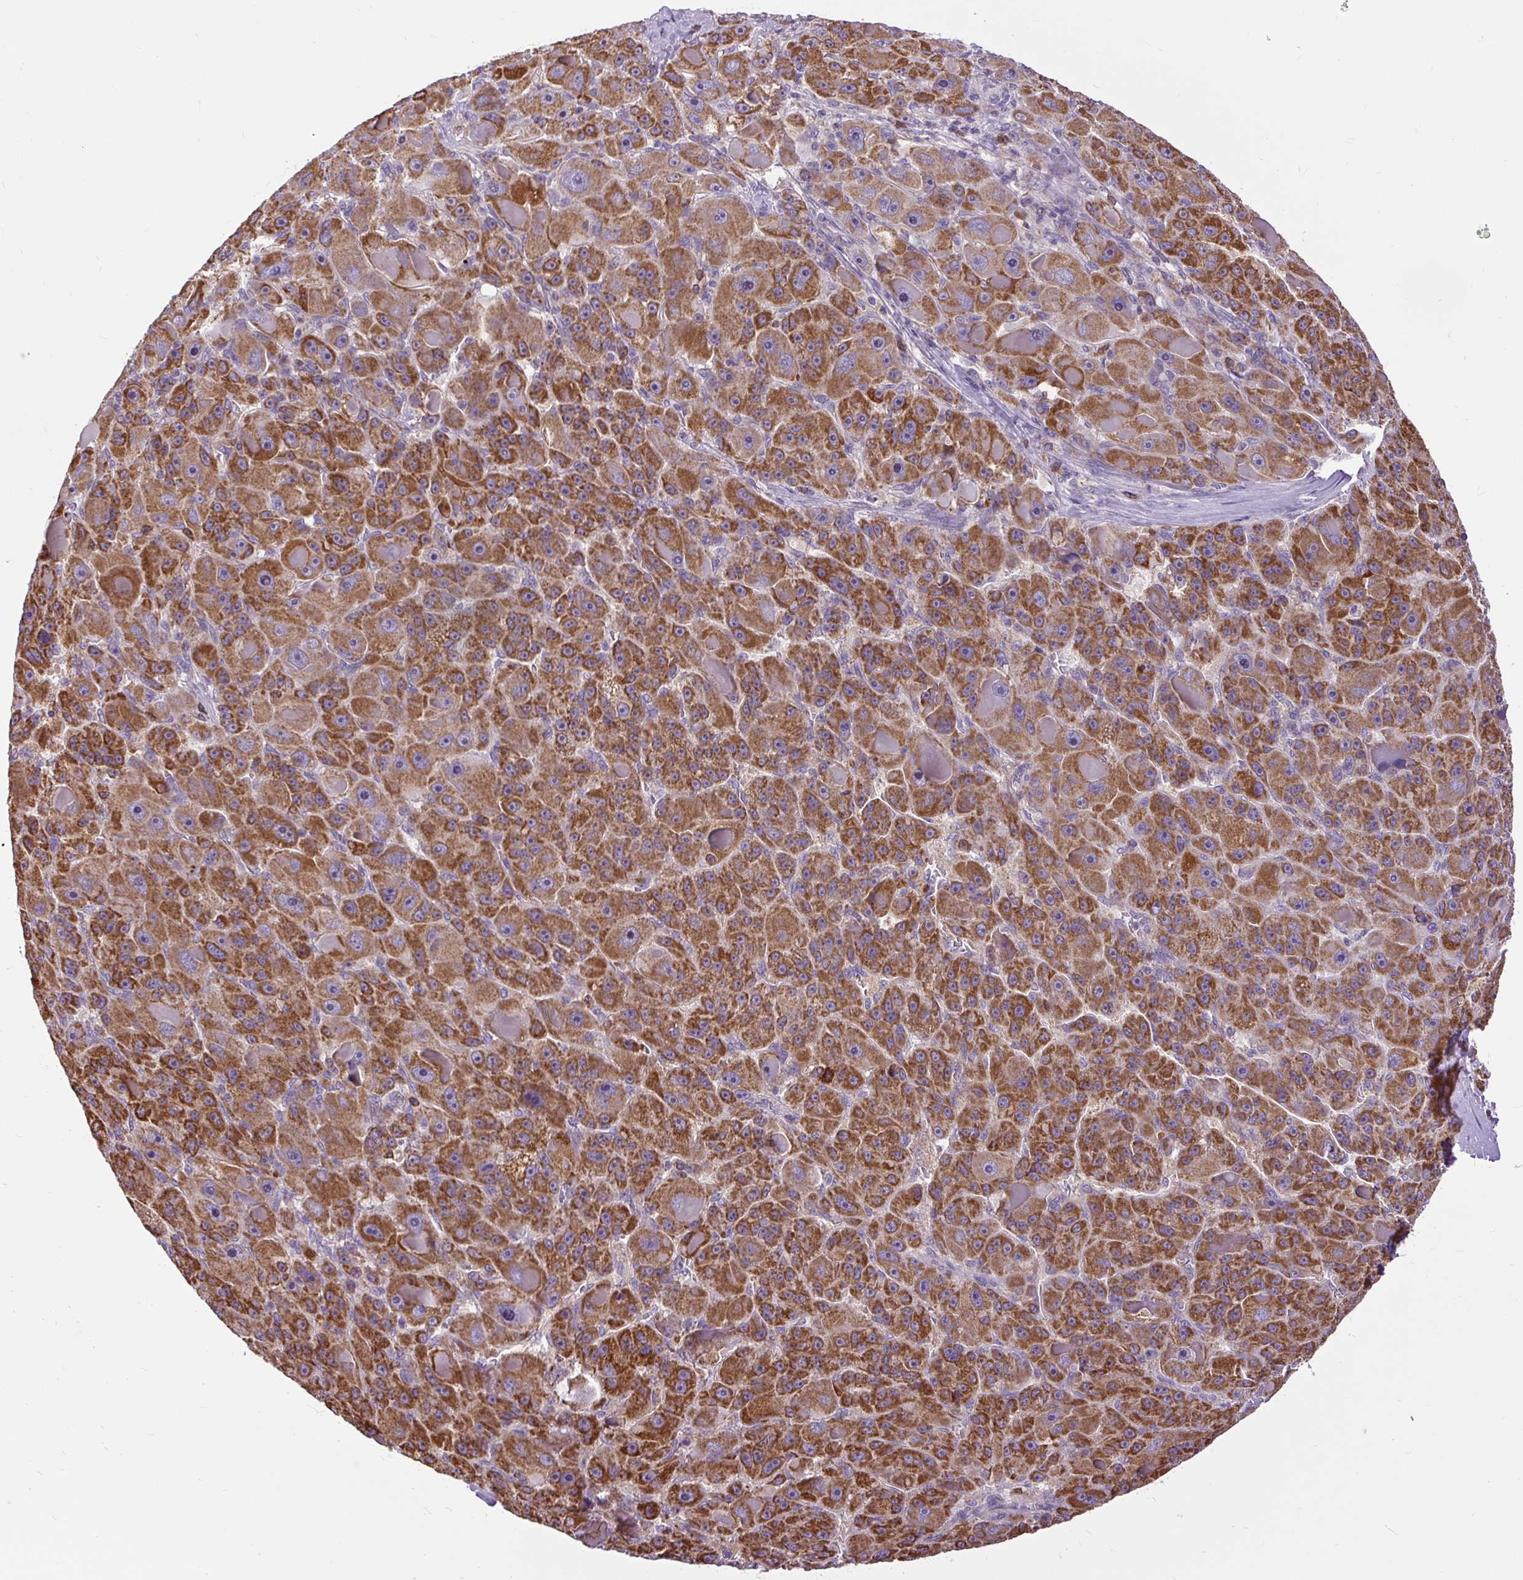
{"staining": {"intensity": "strong", "quantity": ">75%", "location": "cytoplasmic/membranous"}, "tissue": "liver cancer", "cell_type": "Tumor cells", "image_type": "cancer", "snomed": [{"axis": "morphology", "description": "Carcinoma, Hepatocellular, NOS"}, {"axis": "topography", "description": "Liver"}], "caption": "Protein positivity by immunohistochemistry (IHC) demonstrates strong cytoplasmic/membranous positivity in about >75% of tumor cells in liver cancer. (DAB (3,3'-diaminobenzidine) IHC, brown staining for protein, blue staining for nuclei).", "gene": "TM2D3", "patient": {"sex": "male", "age": 76}}